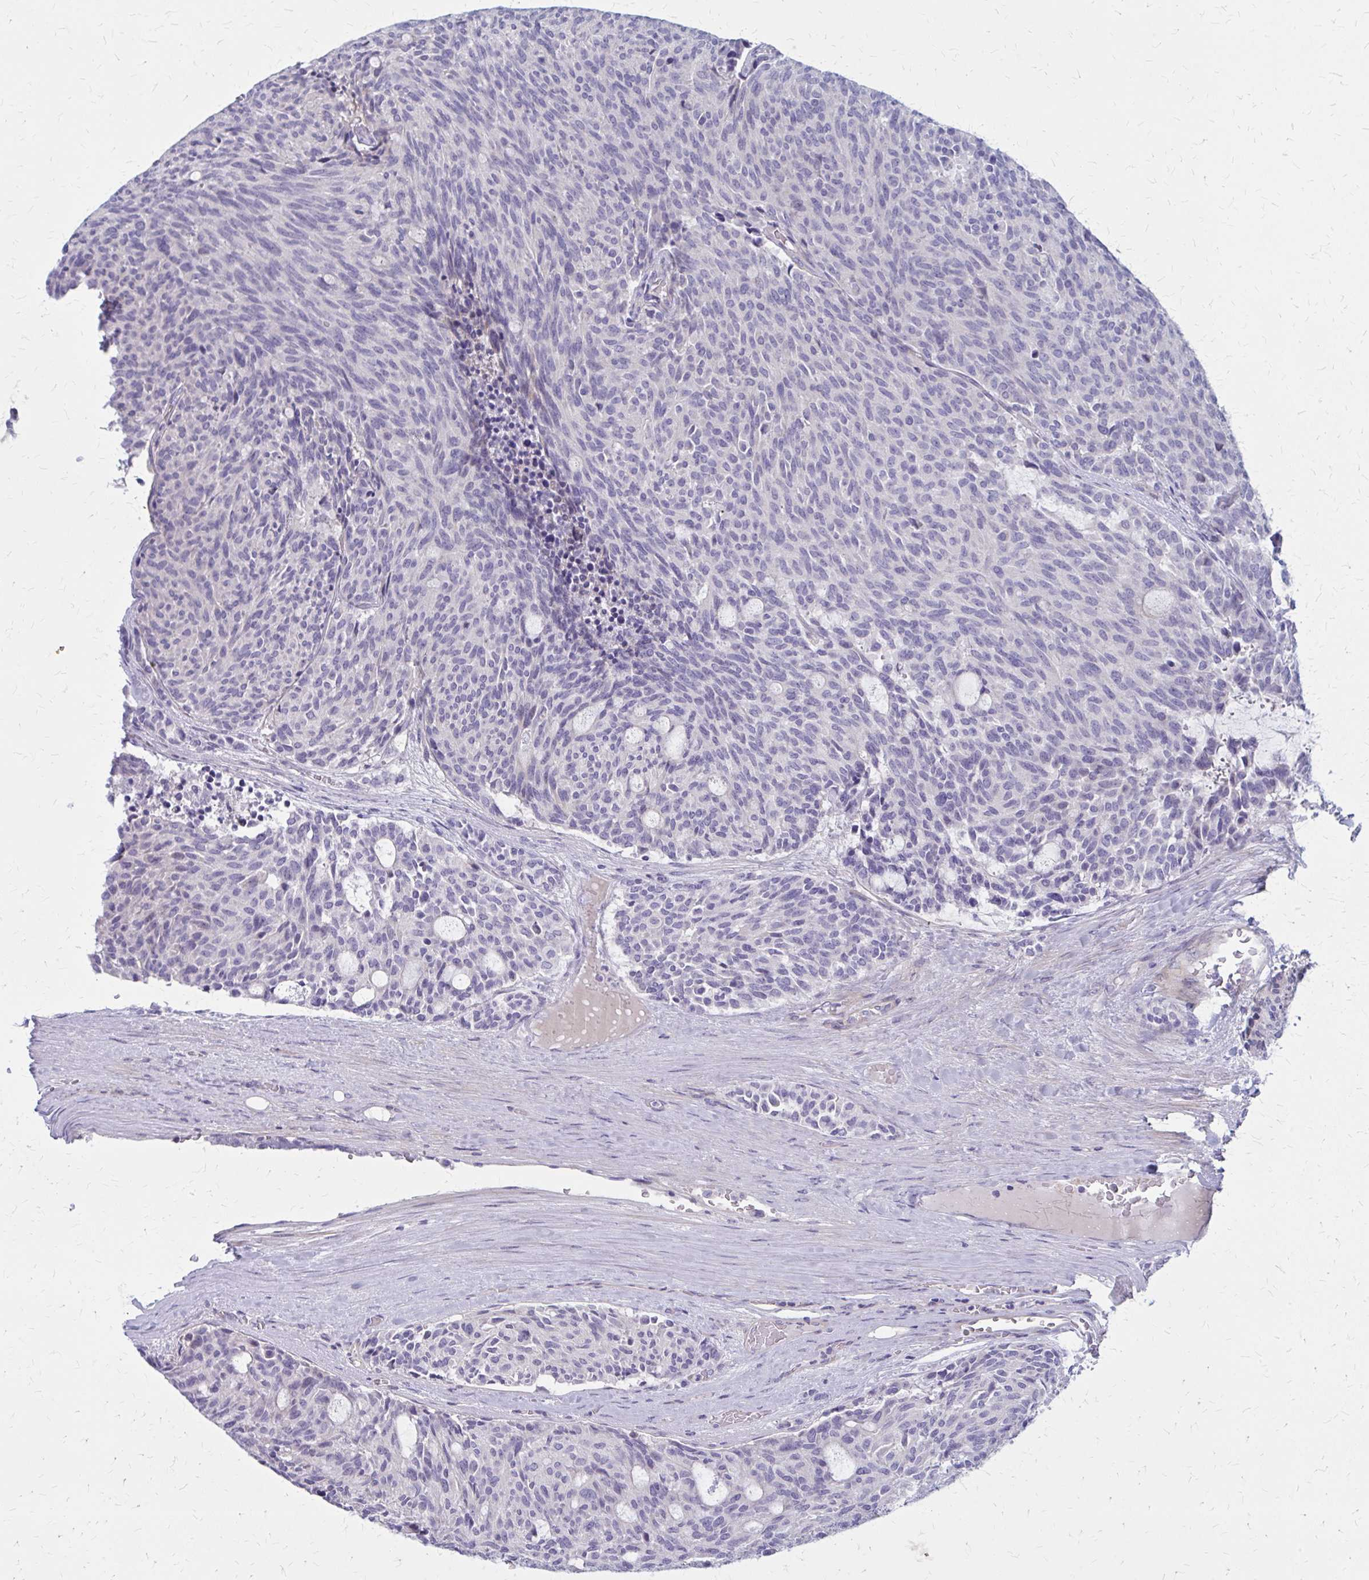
{"staining": {"intensity": "negative", "quantity": "none", "location": "none"}, "tissue": "carcinoid", "cell_type": "Tumor cells", "image_type": "cancer", "snomed": [{"axis": "morphology", "description": "Carcinoid, malignant, NOS"}, {"axis": "topography", "description": "Pancreas"}], "caption": "Photomicrograph shows no significant protein positivity in tumor cells of malignant carcinoid.", "gene": "GLYATL2", "patient": {"sex": "female", "age": 54}}